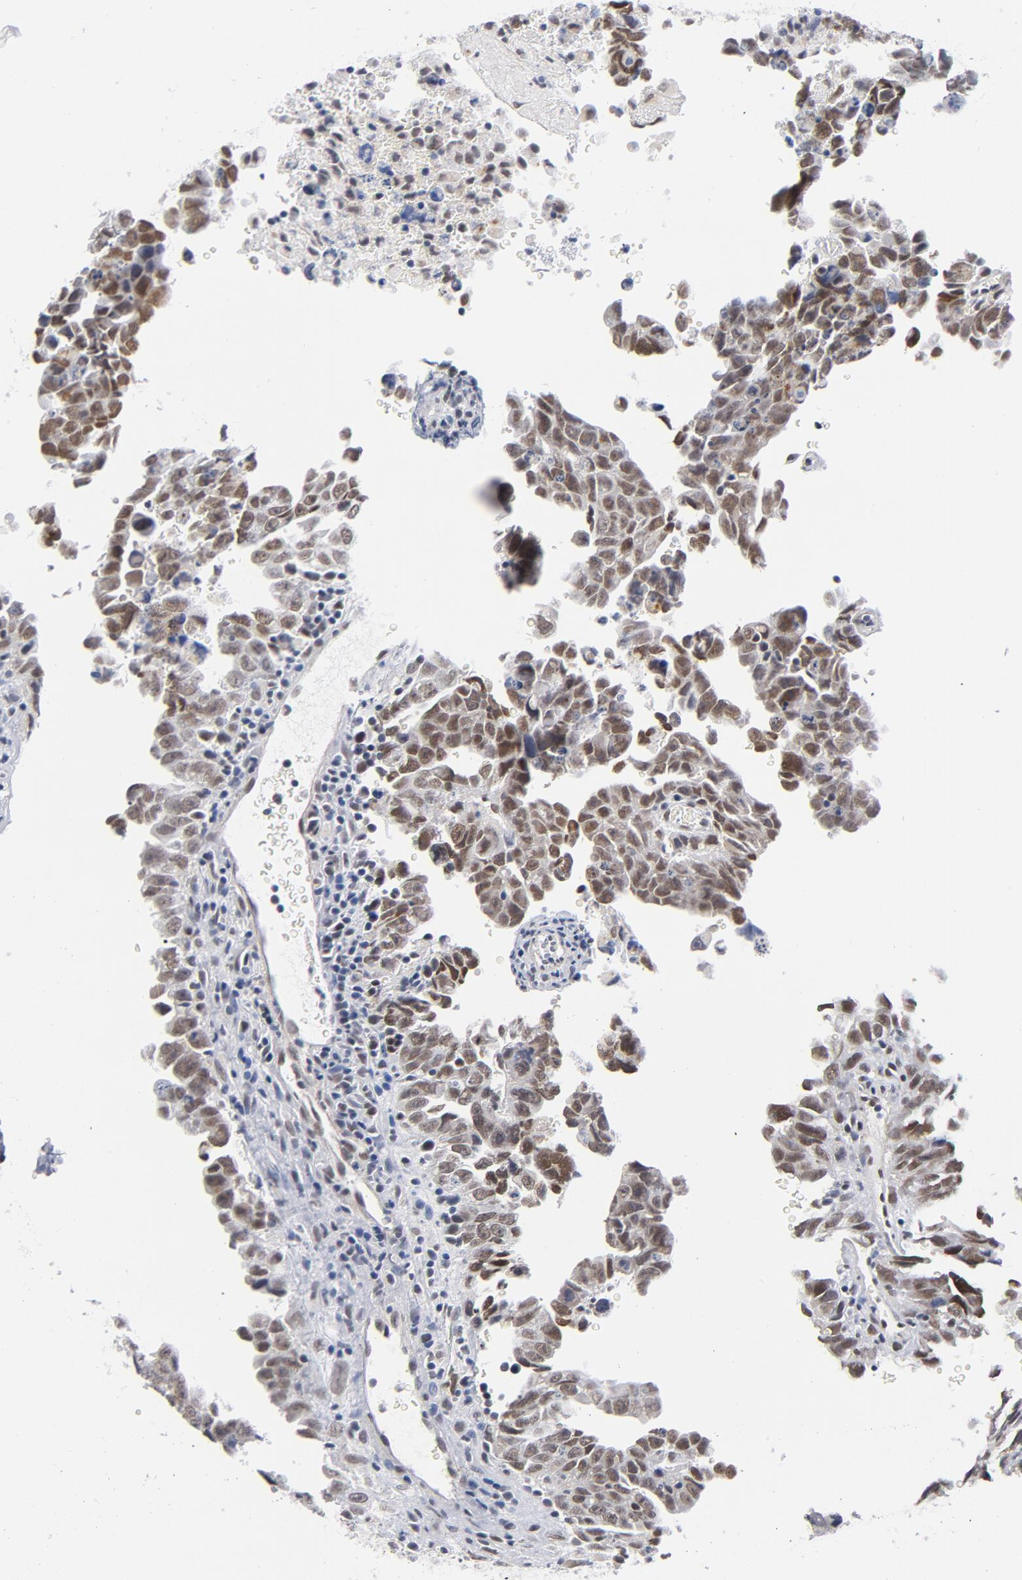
{"staining": {"intensity": "moderate", "quantity": "25%-75%", "location": "nuclear"}, "tissue": "testis cancer", "cell_type": "Tumor cells", "image_type": "cancer", "snomed": [{"axis": "morphology", "description": "Carcinoma, Embryonal, NOS"}, {"axis": "topography", "description": "Testis"}], "caption": "There is medium levels of moderate nuclear positivity in tumor cells of testis cancer (embryonal carcinoma), as demonstrated by immunohistochemical staining (brown color).", "gene": "BAP1", "patient": {"sex": "male", "age": 28}}